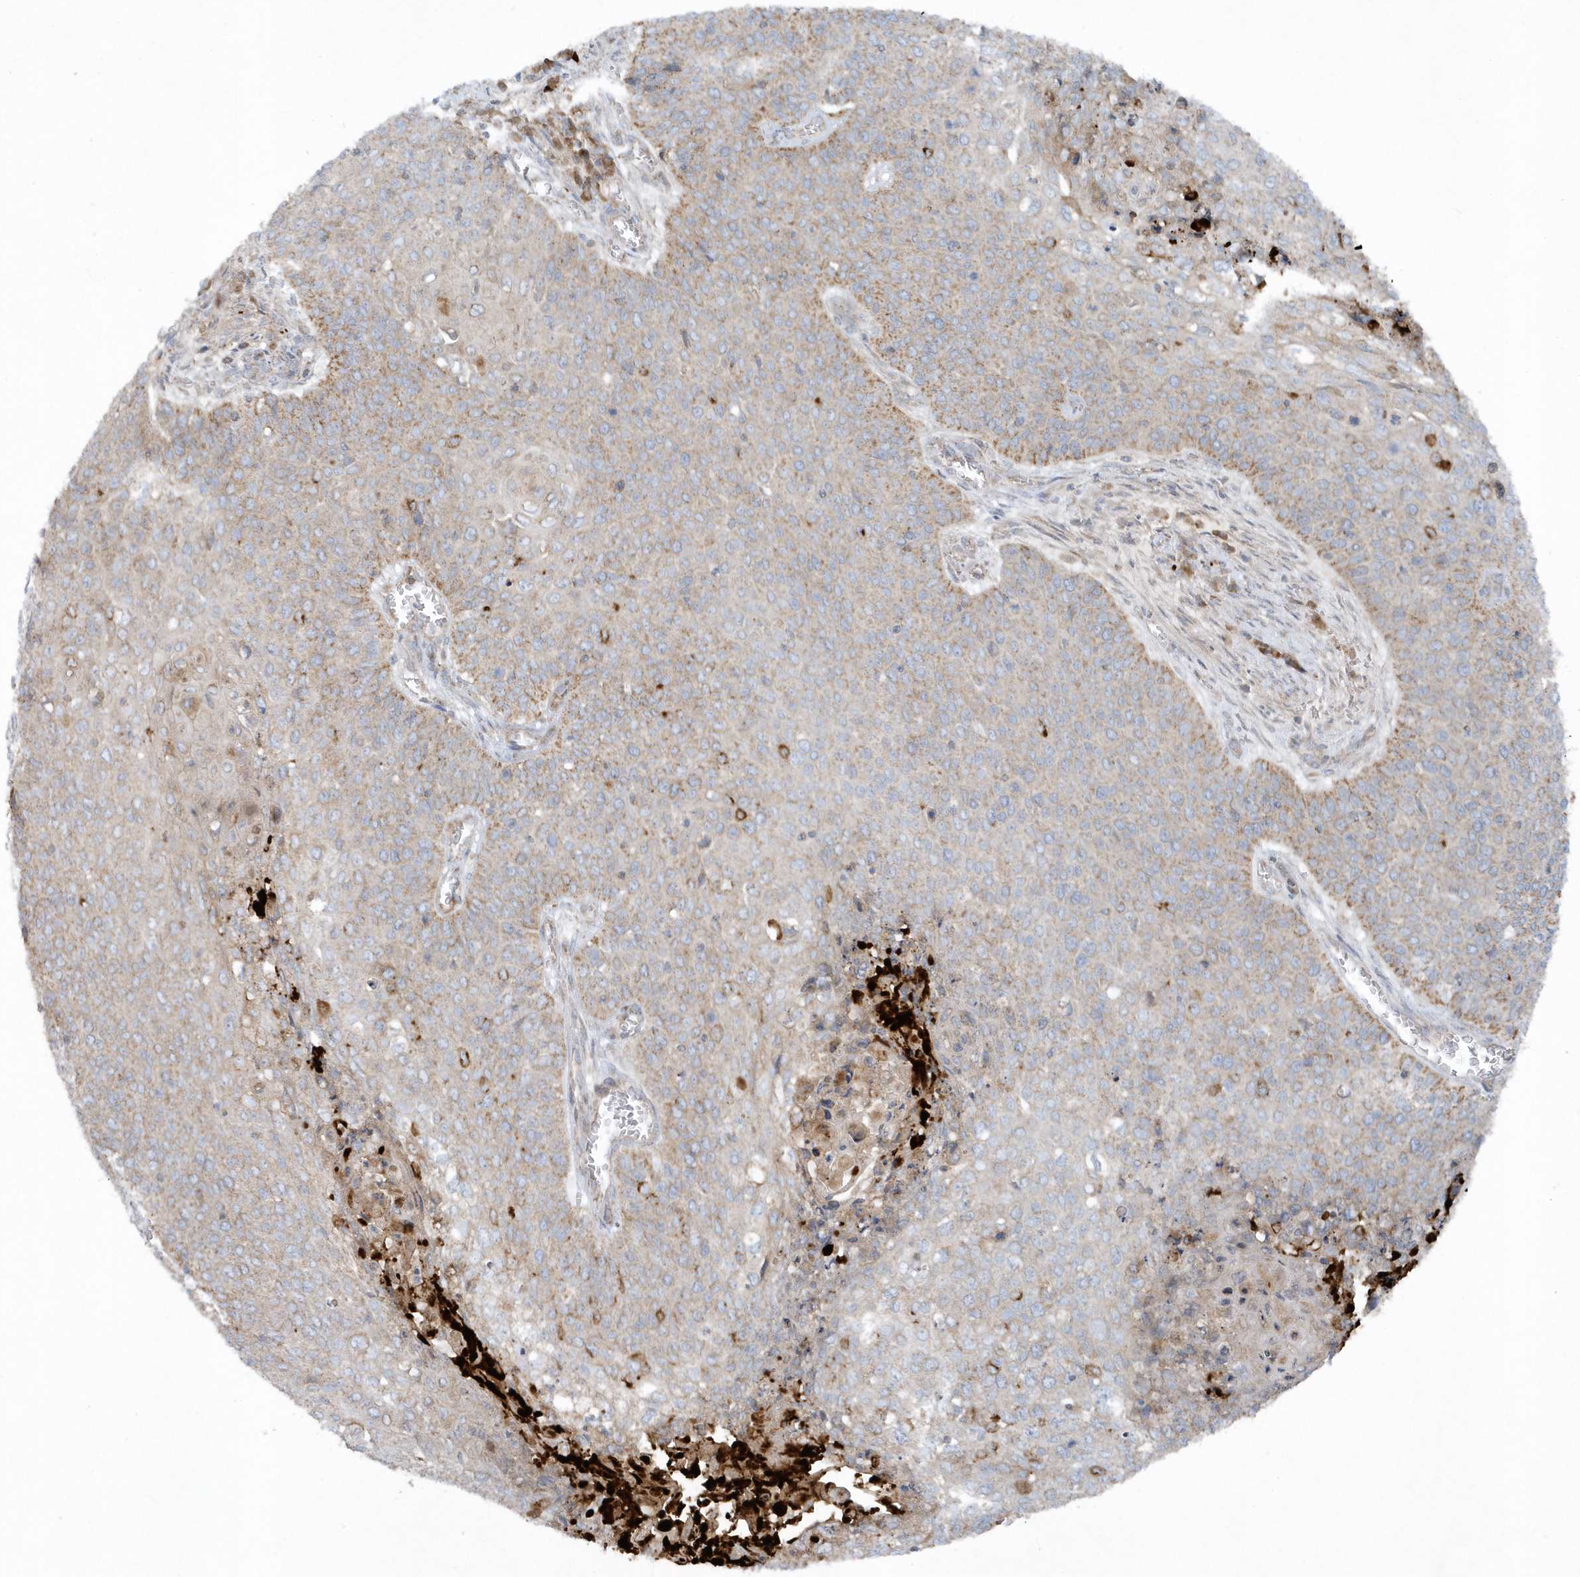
{"staining": {"intensity": "weak", "quantity": ">75%", "location": "cytoplasmic/membranous"}, "tissue": "cervical cancer", "cell_type": "Tumor cells", "image_type": "cancer", "snomed": [{"axis": "morphology", "description": "Squamous cell carcinoma, NOS"}, {"axis": "topography", "description": "Cervix"}], "caption": "The photomicrograph exhibits immunohistochemical staining of cervical cancer (squamous cell carcinoma). There is weak cytoplasmic/membranous positivity is identified in approximately >75% of tumor cells.", "gene": "SLC38A2", "patient": {"sex": "female", "age": 39}}